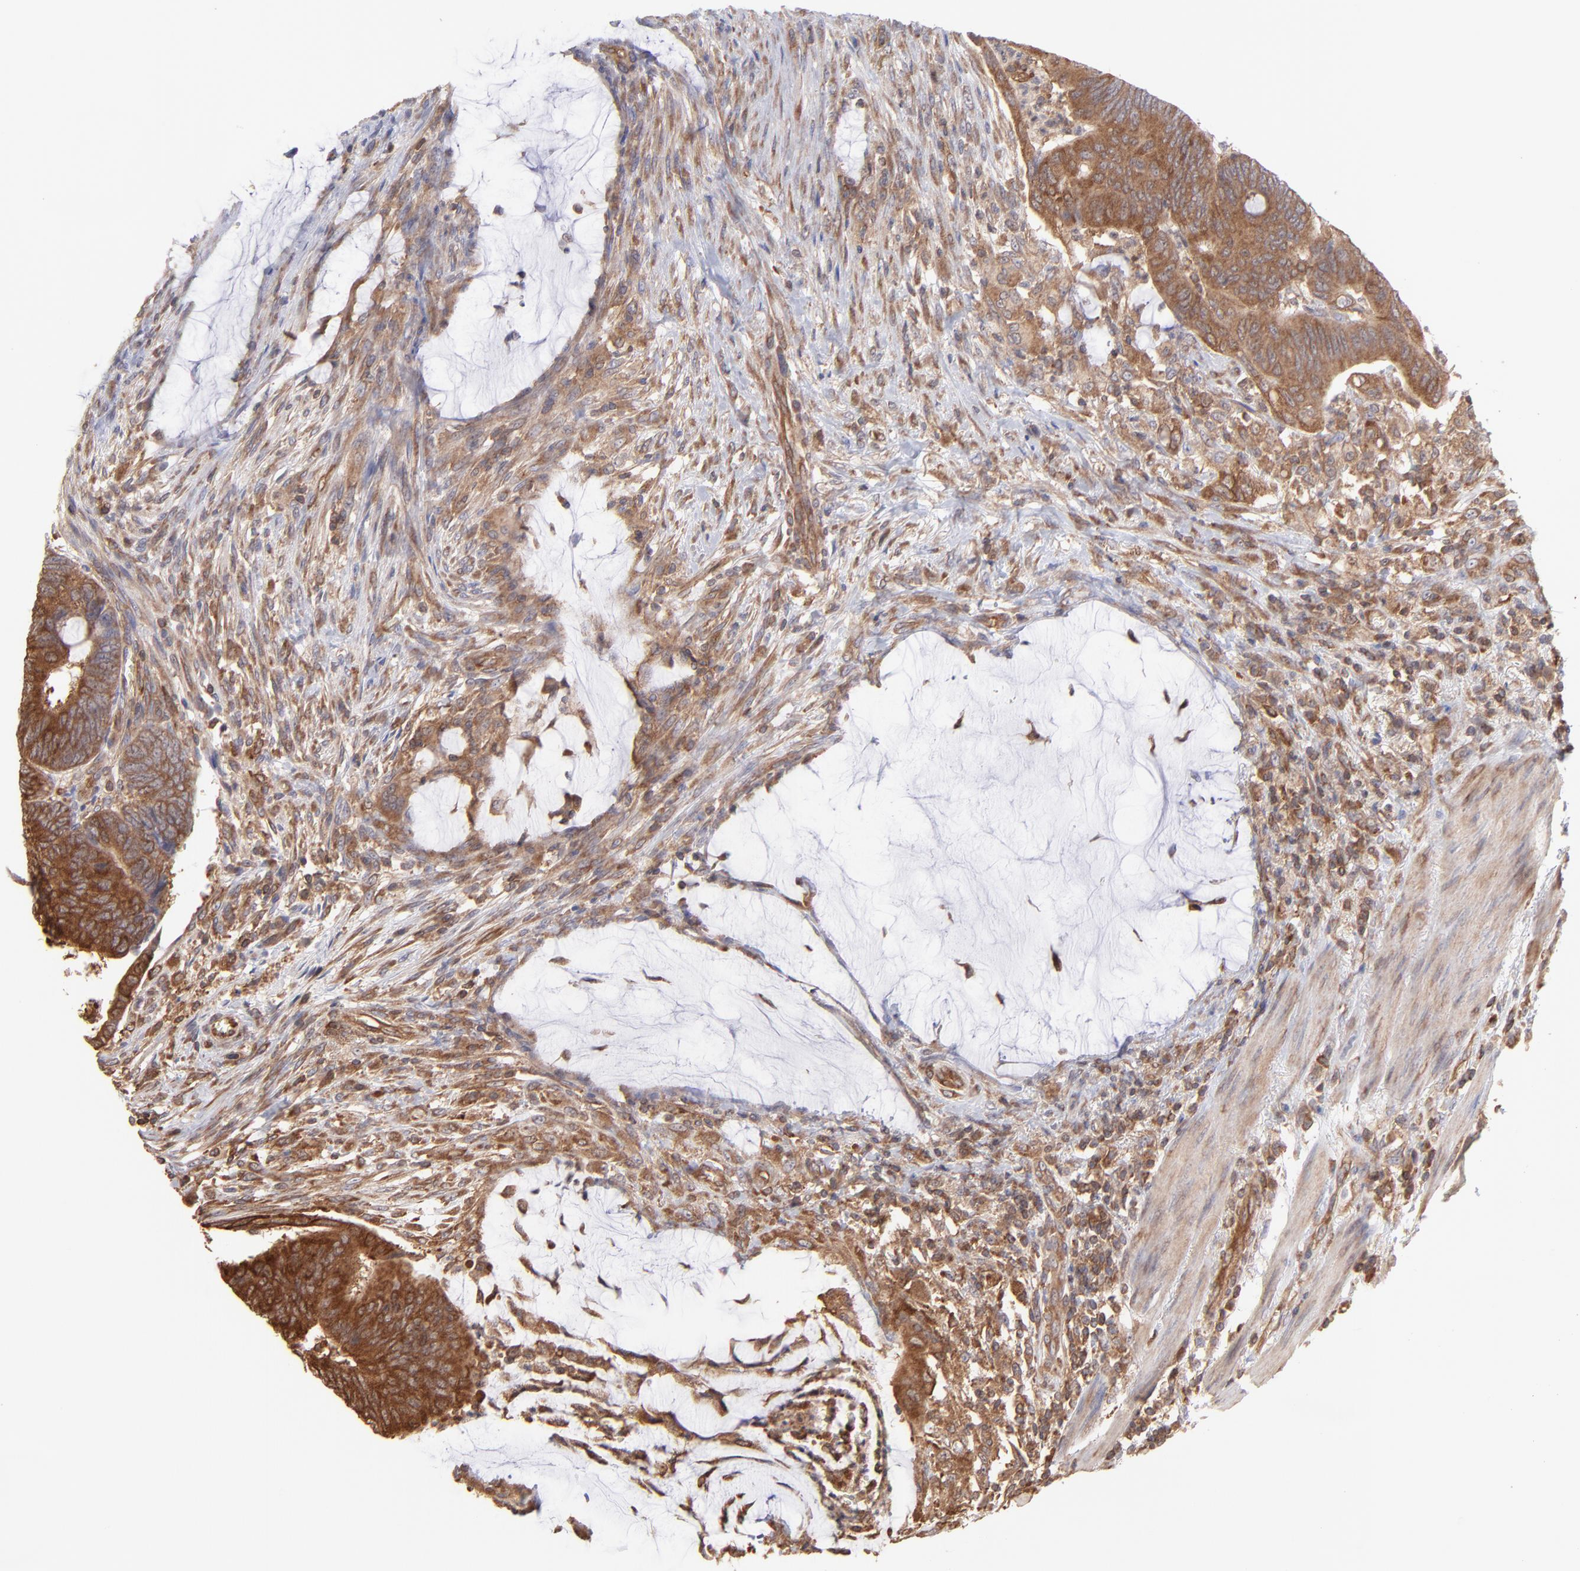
{"staining": {"intensity": "moderate", "quantity": ">75%", "location": "cytoplasmic/membranous"}, "tissue": "colorectal cancer", "cell_type": "Tumor cells", "image_type": "cancer", "snomed": [{"axis": "morphology", "description": "Normal tissue, NOS"}, {"axis": "morphology", "description": "Adenocarcinoma, NOS"}, {"axis": "topography", "description": "Rectum"}], "caption": "Colorectal adenocarcinoma tissue reveals moderate cytoplasmic/membranous staining in approximately >75% of tumor cells", "gene": "MAPRE1", "patient": {"sex": "male", "age": 92}}